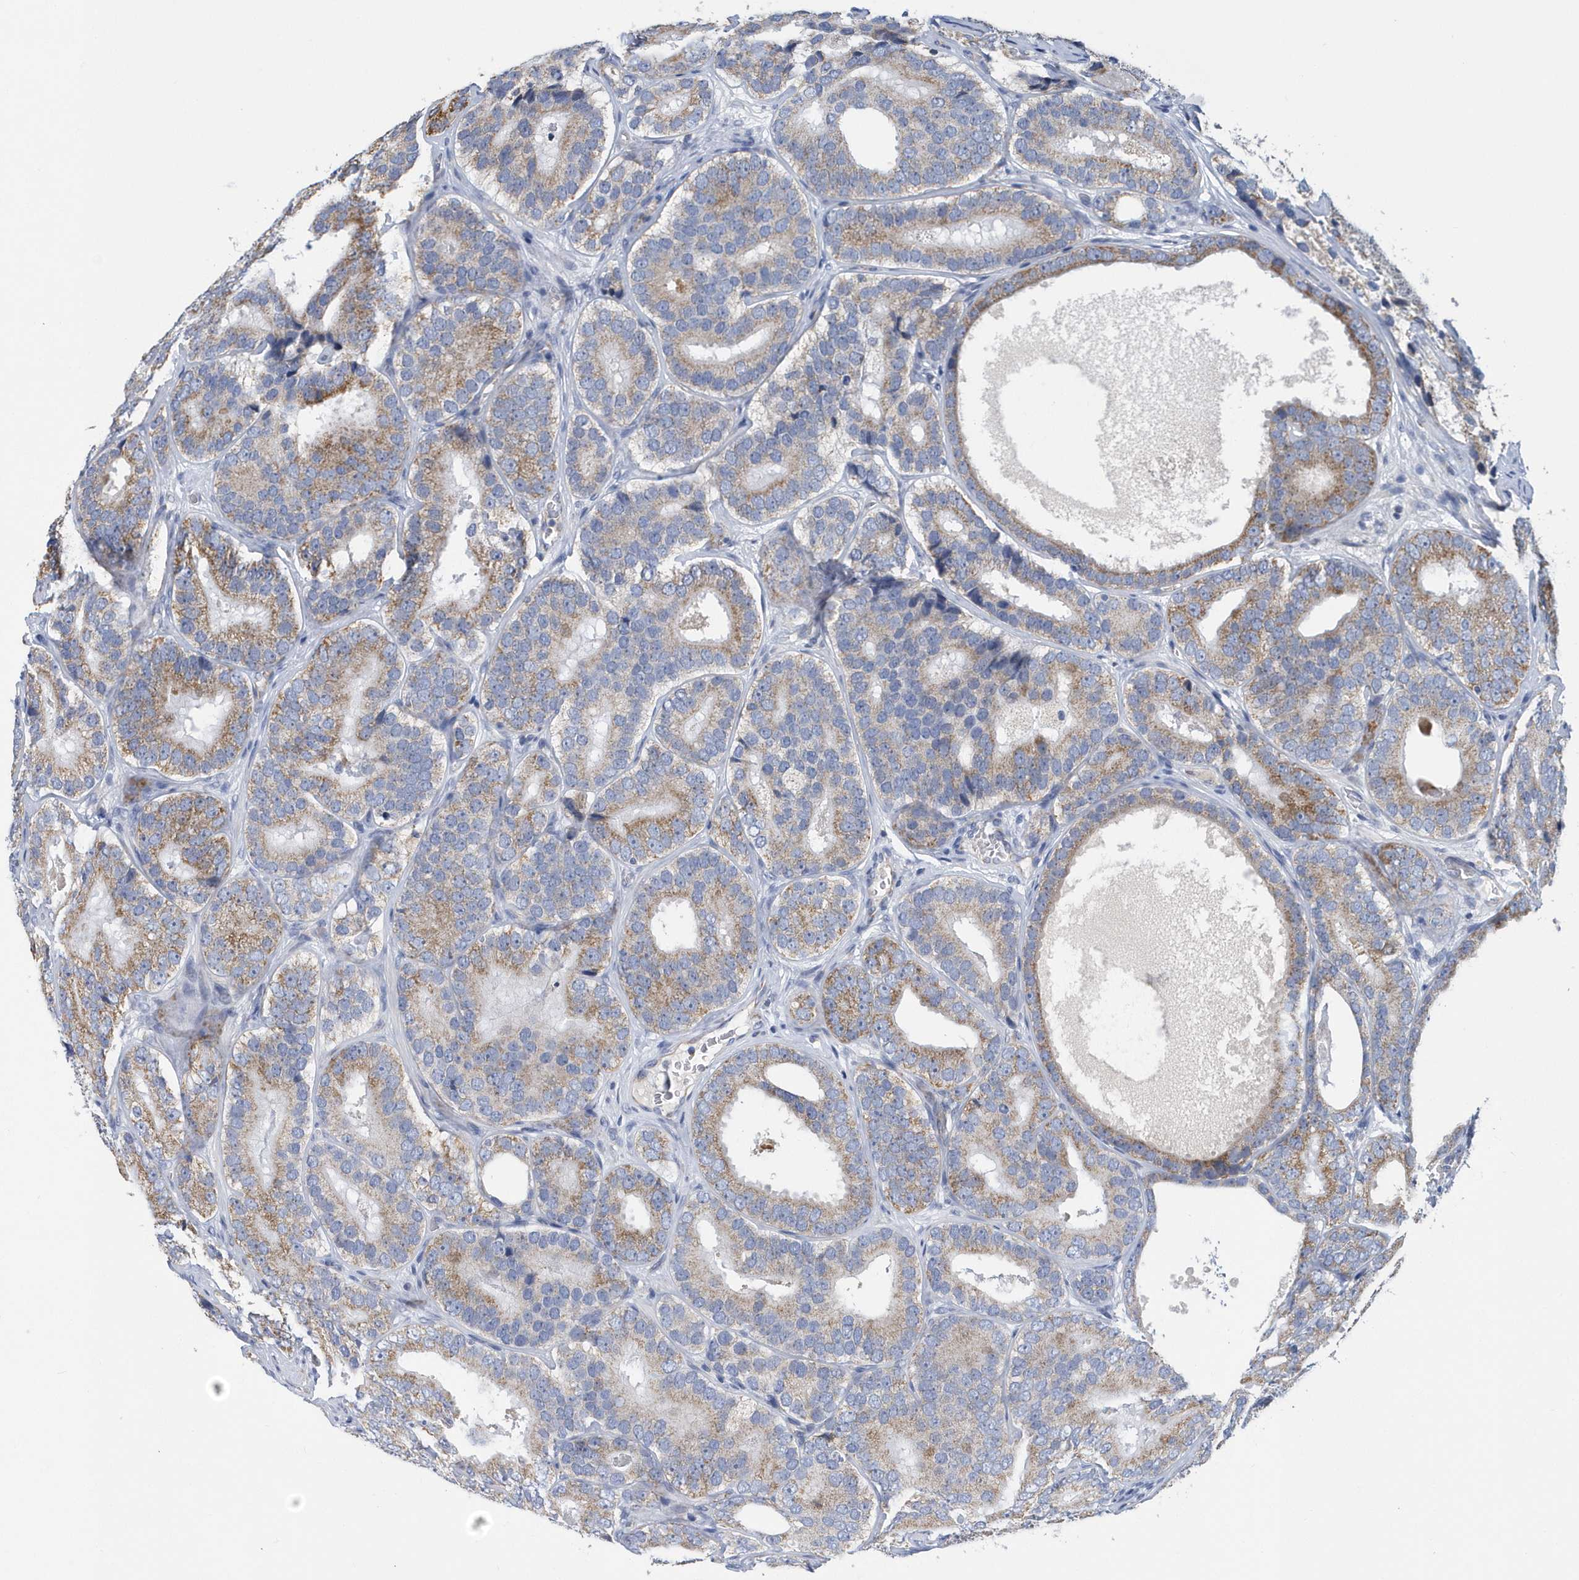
{"staining": {"intensity": "moderate", "quantity": ">75%", "location": "cytoplasmic/membranous"}, "tissue": "prostate cancer", "cell_type": "Tumor cells", "image_type": "cancer", "snomed": [{"axis": "morphology", "description": "Adenocarcinoma, High grade"}, {"axis": "topography", "description": "Prostate"}], "caption": "DAB immunohistochemical staining of human prostate high-grade adenocarcinoma displays moderate cytoplasmic/membranous protein expression in approximately >75% of tumor cells. (DAB IHC, brown staining for protein, blue staining for nuclei).", "gene": "VWA5B2", "patient": {"sex": "male", "age": 56}}